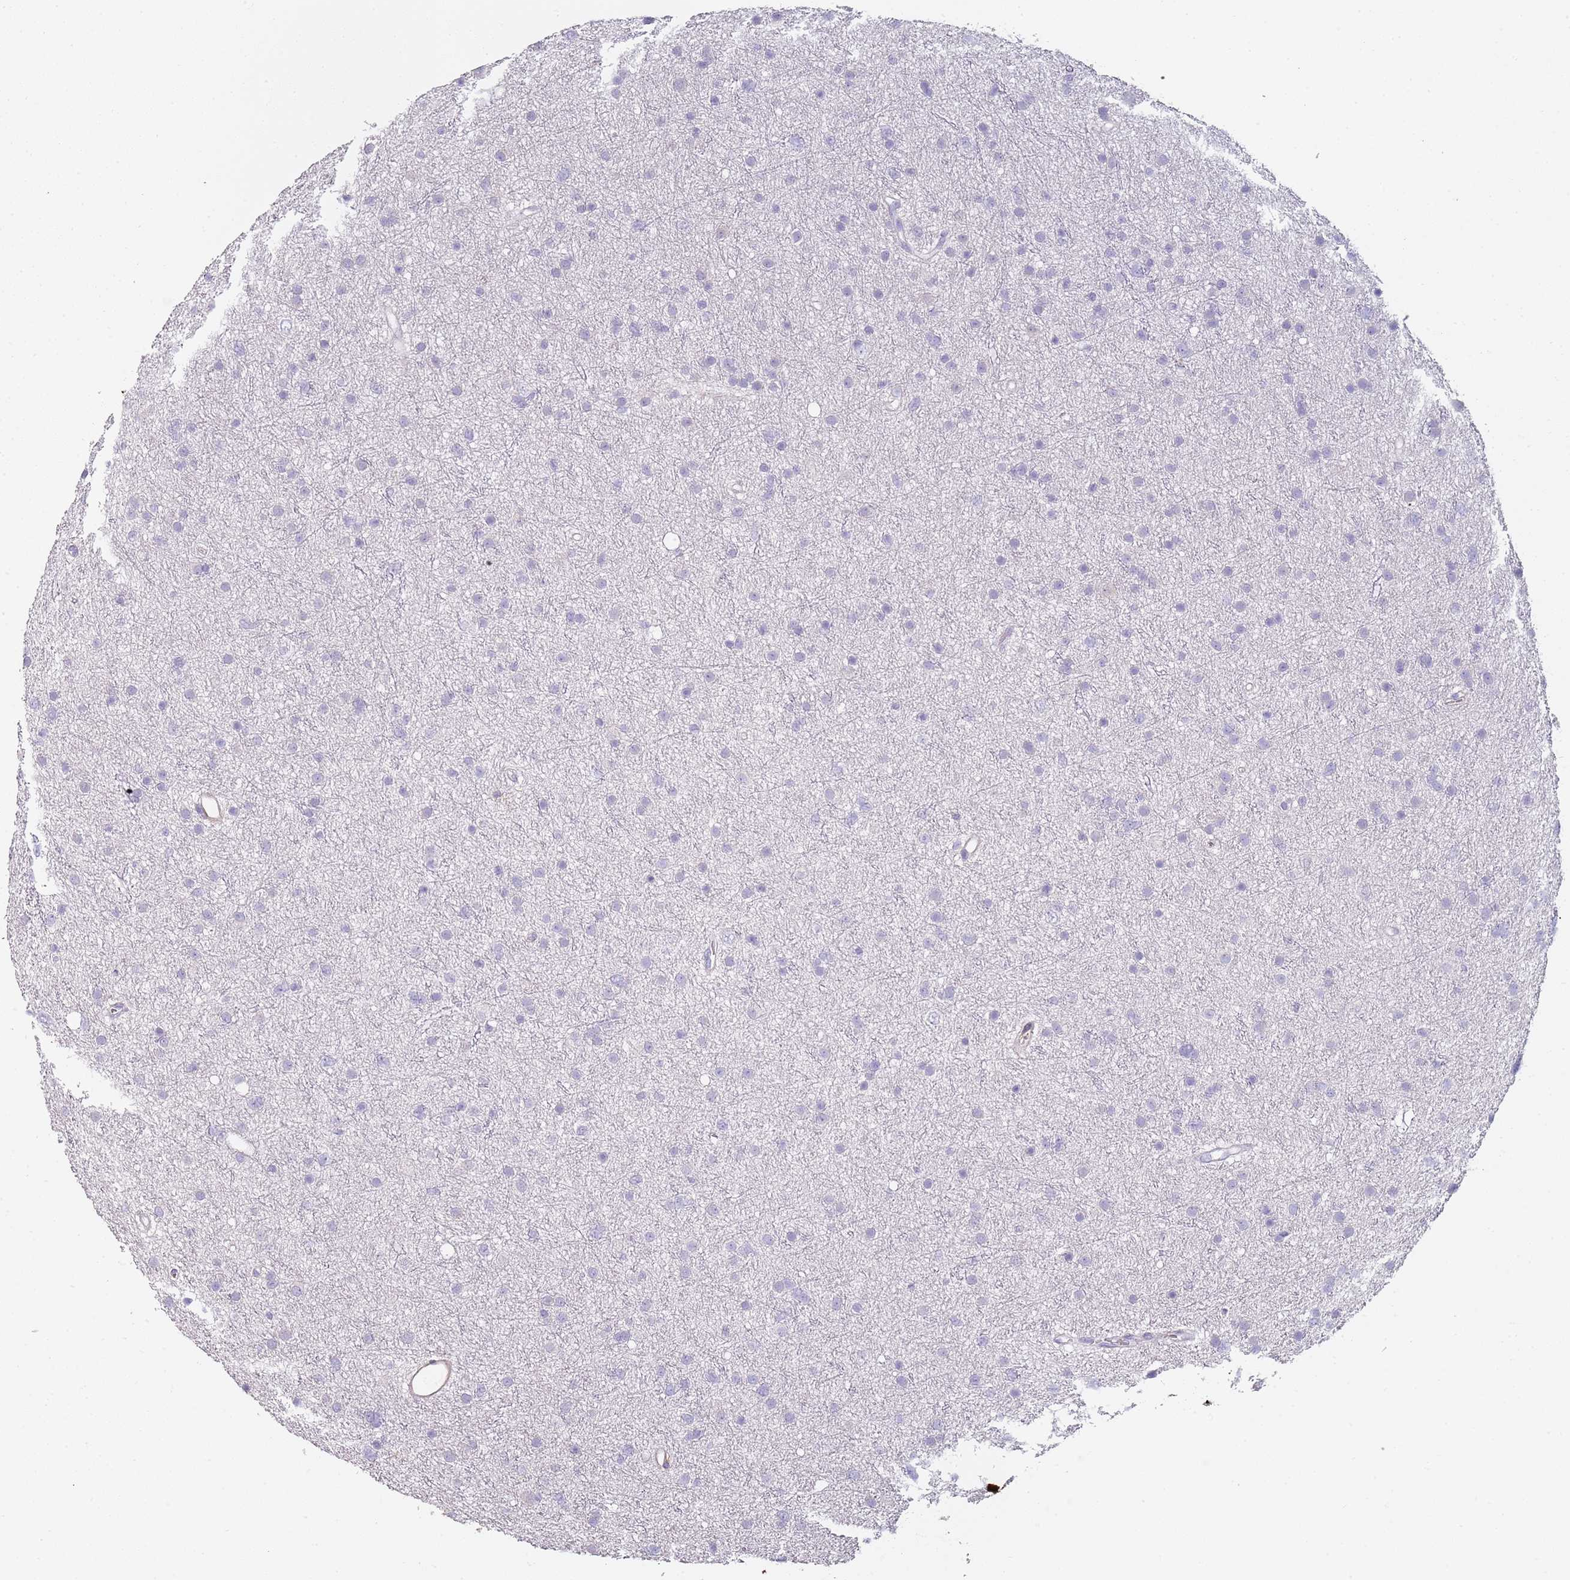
{"staining": {"intensity": "negative", "quantity": "none", "location": "none"}, "tissue": "glioma", "cell_type": "Tumor cells", "image_type": "cancer", "snomed": [{"axis": "morphology", "description": "Glioma, malignant, Low grade"}, {"axis": "topography", "description": "Cerebral cortex"}], "caption": "DAB immunohistochemical staining of low-grade glioma (malignant) shows no significant staining in tumor cells. The staining is performed using DAB brown chromogen with nuclei counter-stained in using hematoxylin.", "gene": "S100A4", "patient": {"sex": "female", "age": 39}}